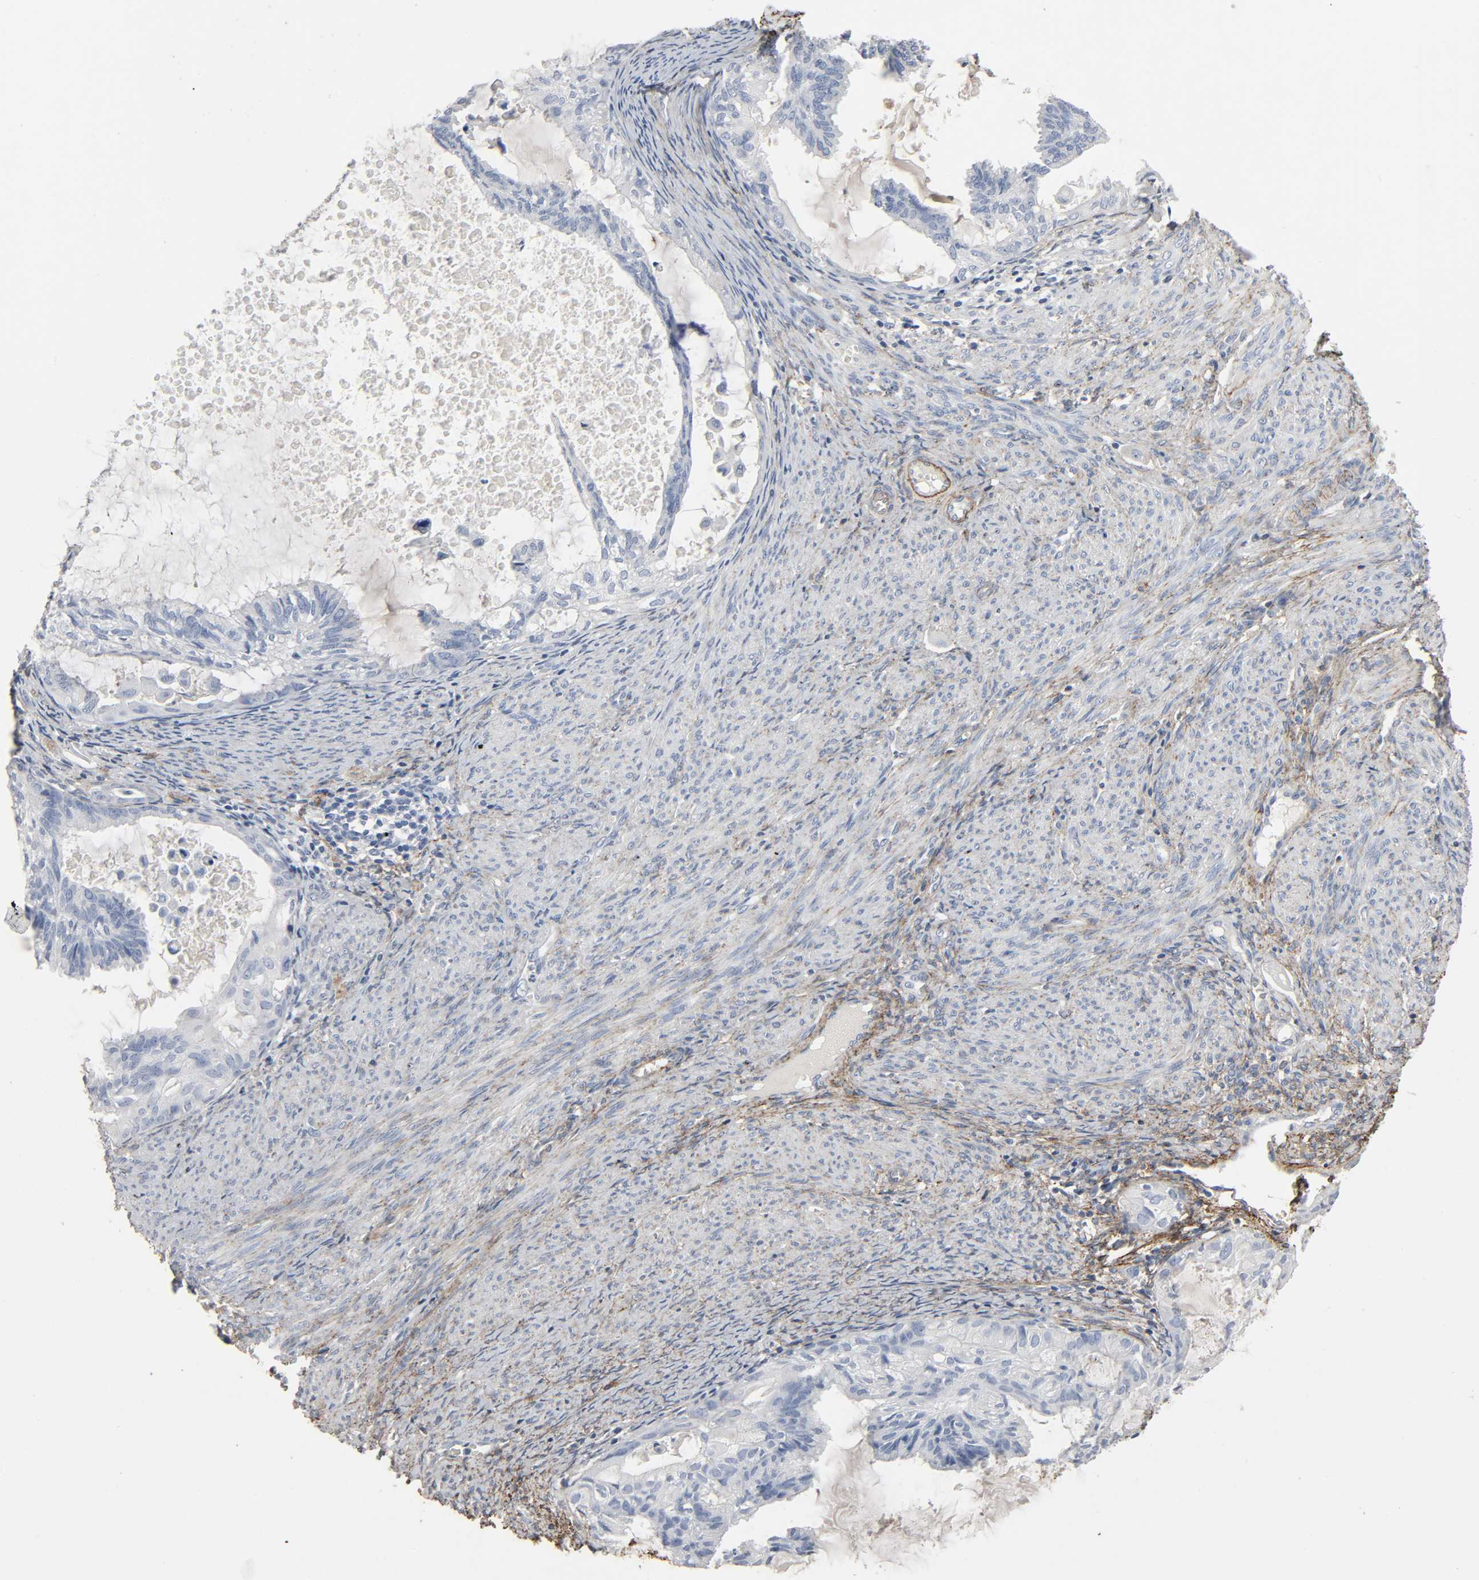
{"staining": {"intensity": "negative", "quantity": "none", "location": "none"}, "tissue": "cervical cancer", "cell_type": "Tumor cells", "image_type": "cancer", "snomed": [{"axis": "morphology", "description": "Normal tissue, NOS"}, {"axis": "morphology", "description": "Adenocarcinoma, NOS"}, {"axis": "topography", "description": "Cervix"}, {"axis": "topography", "description": "Endometrium"}], "caption": "Adenocarcinoma (cervical) was stained to show a protein in brown. There is no significant staining in tumor cells.", "gene": "FBLN5", "patient": {"sex": "female", "age": 86}}